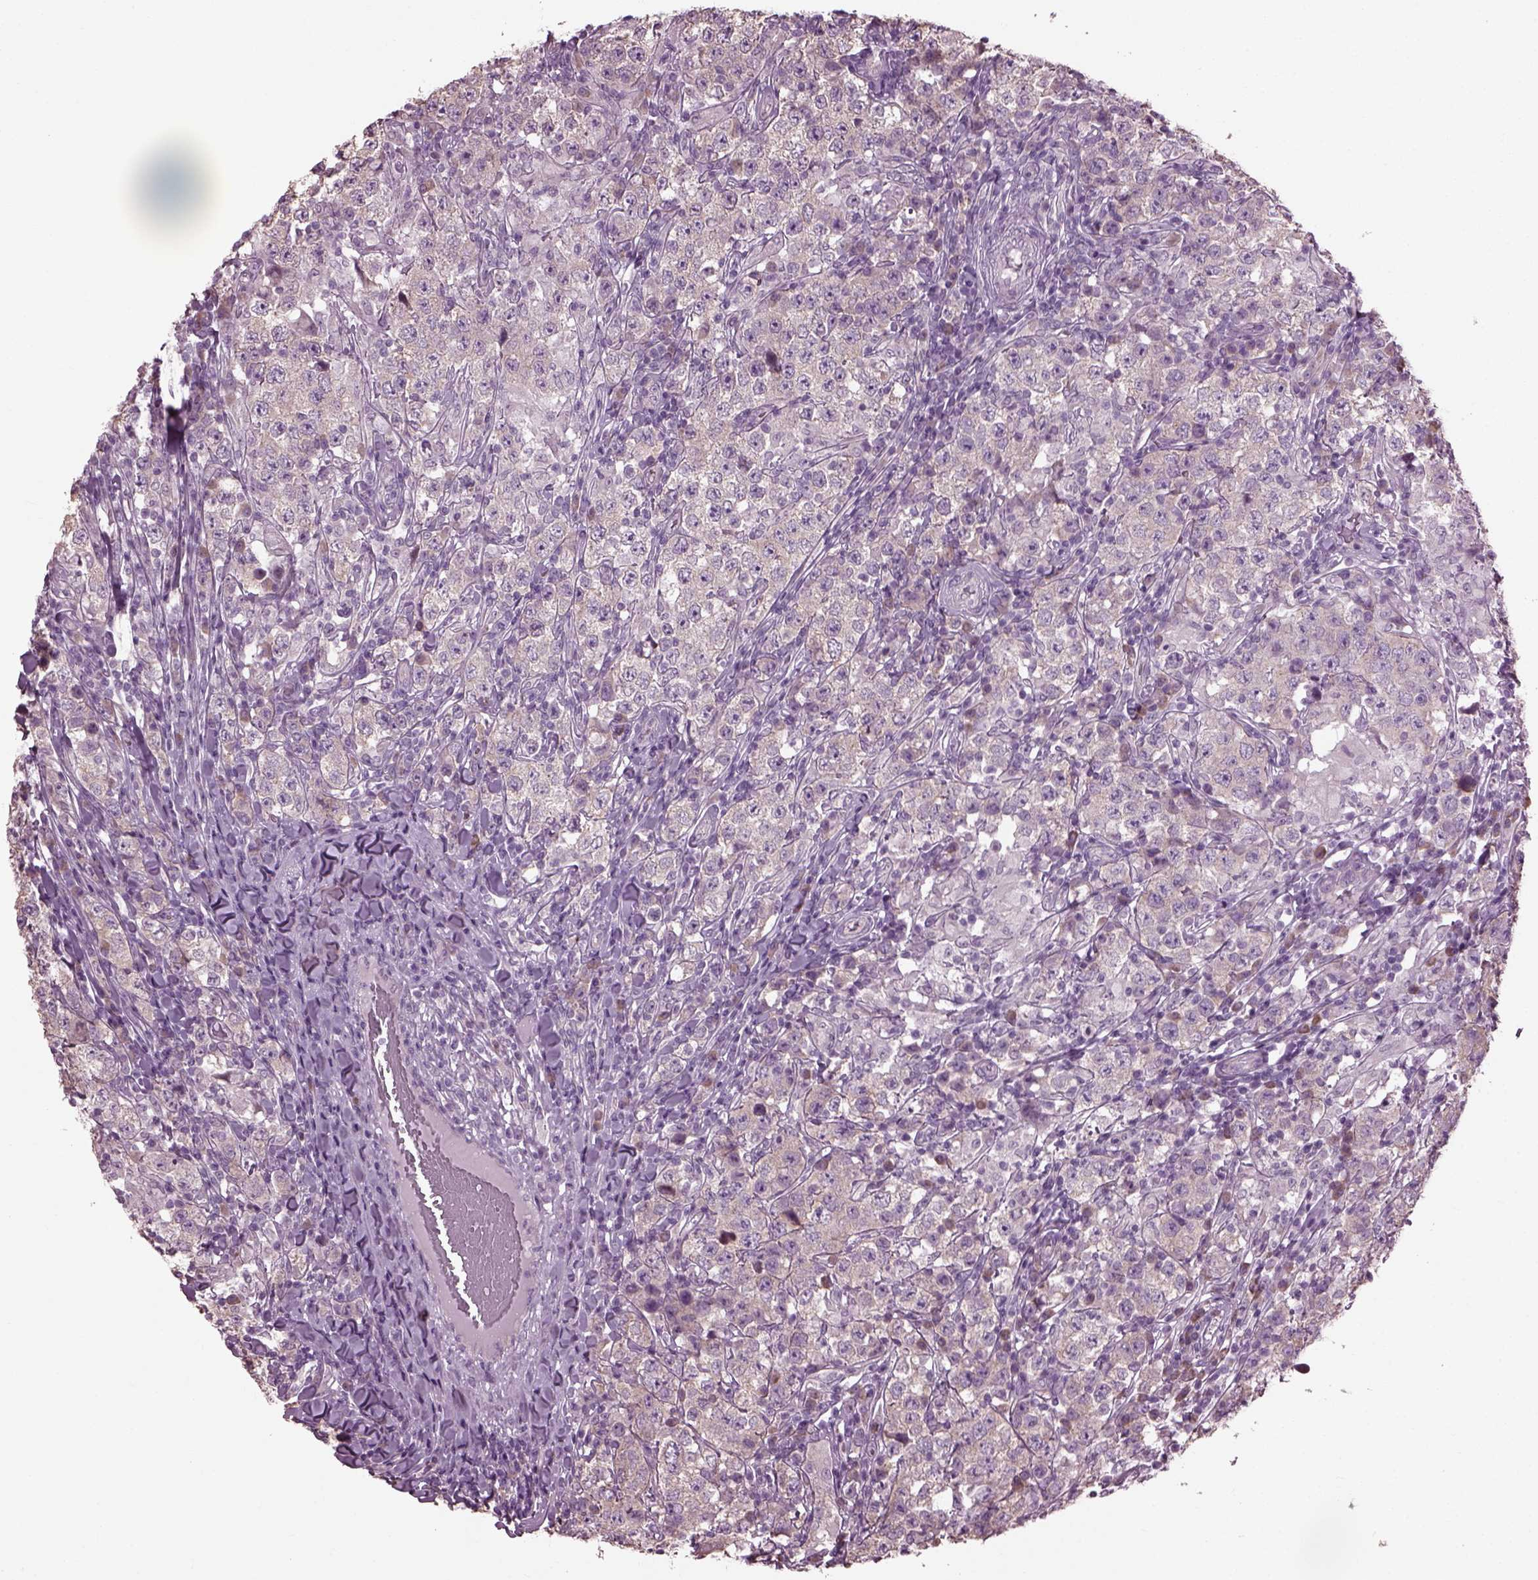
{"staining": {"intensity": "negative", "quantity": "none", "location": "none"}, "tissue": "testis cancer", "cell_type": "Tumor cells", "image_type": "cancer", "snomed": [{"axis": "morphology", "description": "Seminoma, NOS"}, {"axis": "morphology", "description": "Carcinoma, Embryonal, NOS"}, {"axis": "topography", "description": "Testis"}], "caption": "High magnification brightfield microscopy of testis cancer (seminoma) stained with DAB (3,3'-diaminobenzidine) (brown) and counterstained with hematoxylin (blue): tumor cells show no significant expression.", "gene": "CABP5", "patient": {"sex": "male", "age": 41}}